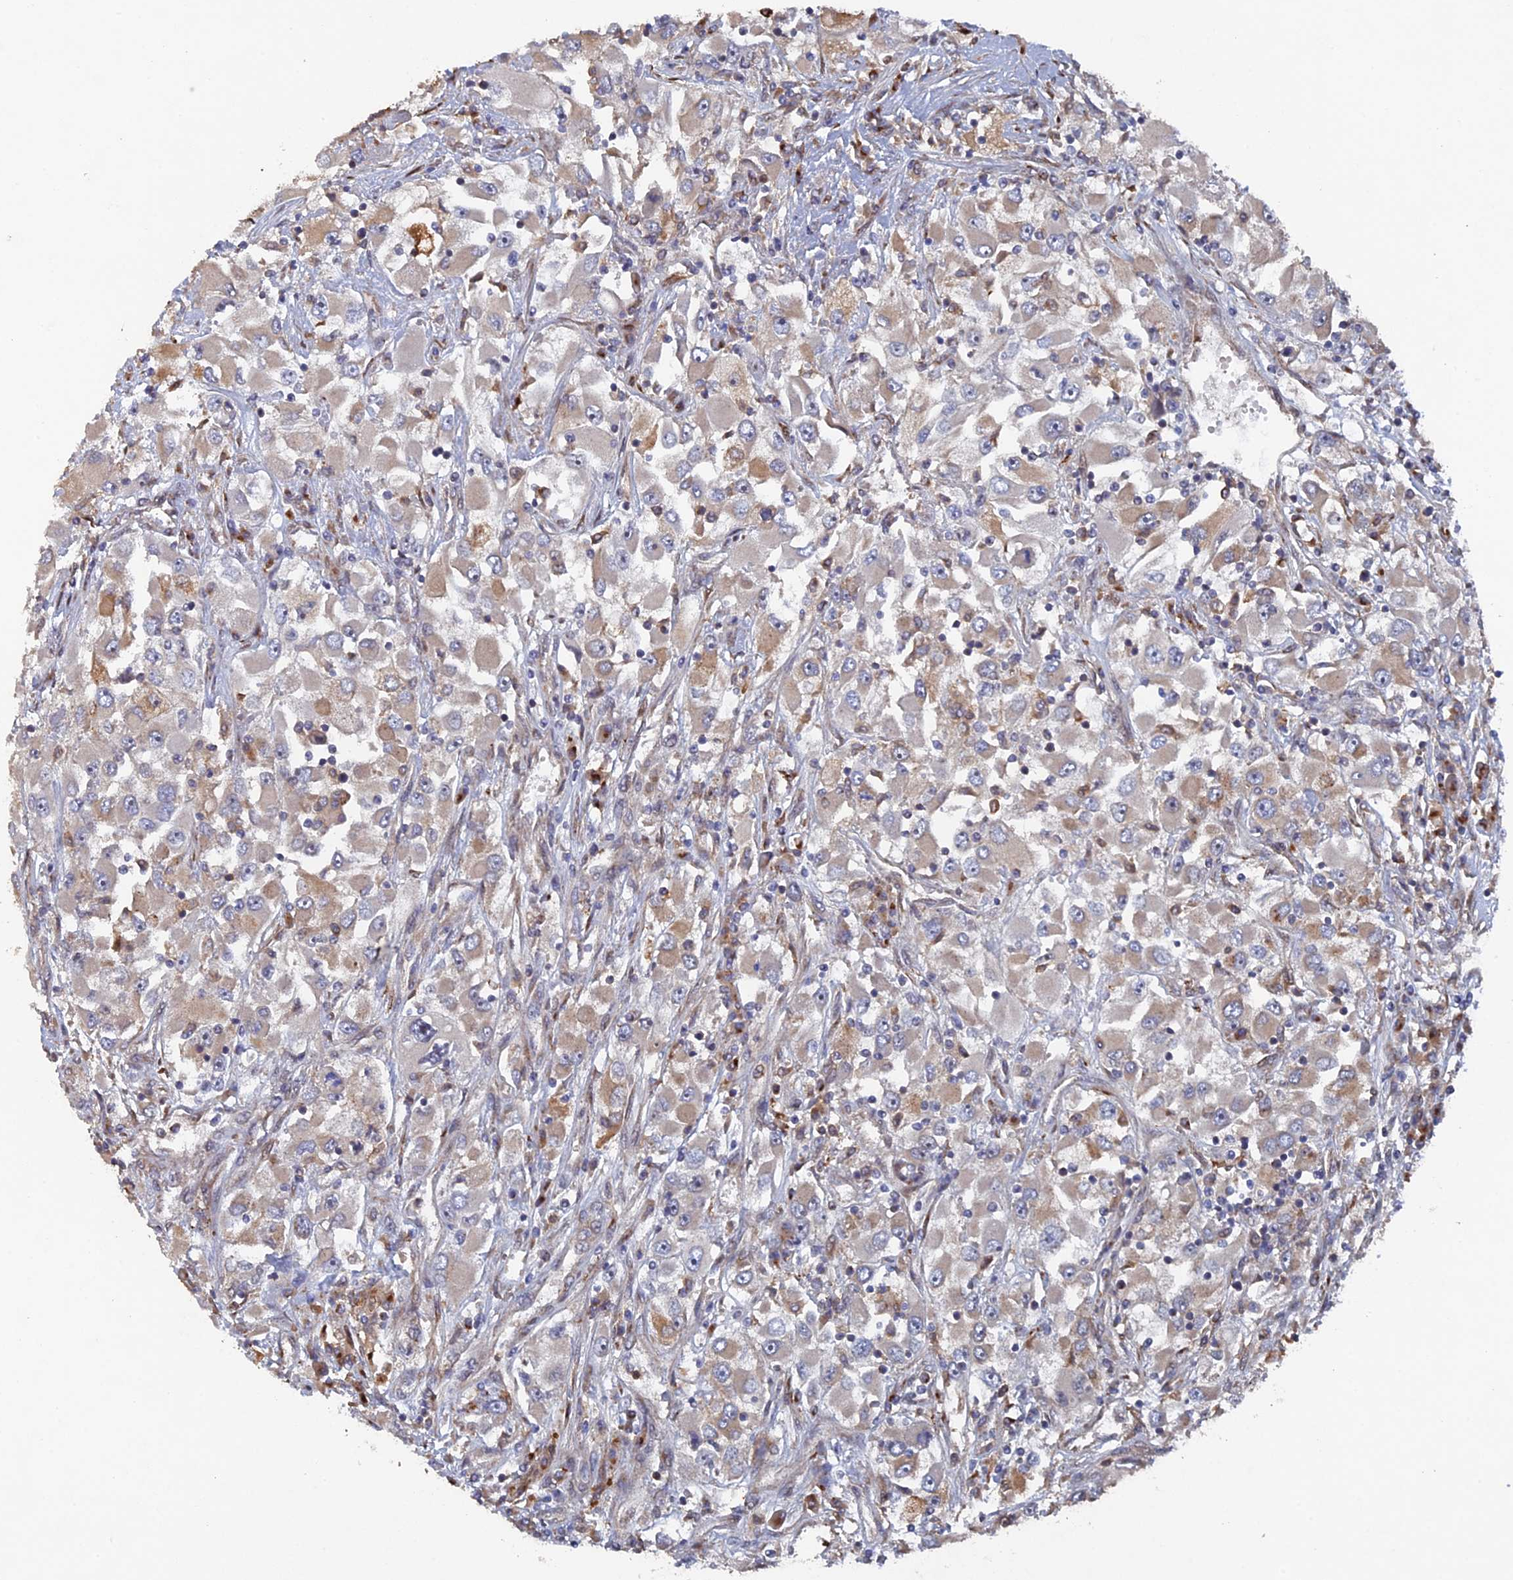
{"staining": {"intensity": "weak", "quantity": "25%-75%", "location": "cytoplasmic/membranous"}, "tissue": "renal cancer", "cell_type": "Tumor cells", "image_type": "cancer", "snomed": [{"axis": "morphology", "description": "Adenocarcinoma, NOS"}, {"axis": "topography", "description": "Kidney"}], "caption": "Protein positivity by immunohistochemistry reveals weak cytoplasmic/membranous expression in approximately 25%-75% of tumor cells in adenocarcinoma (renal).", "gene": "VPS37C", "patient": {"sex": "female", "age": 52}}